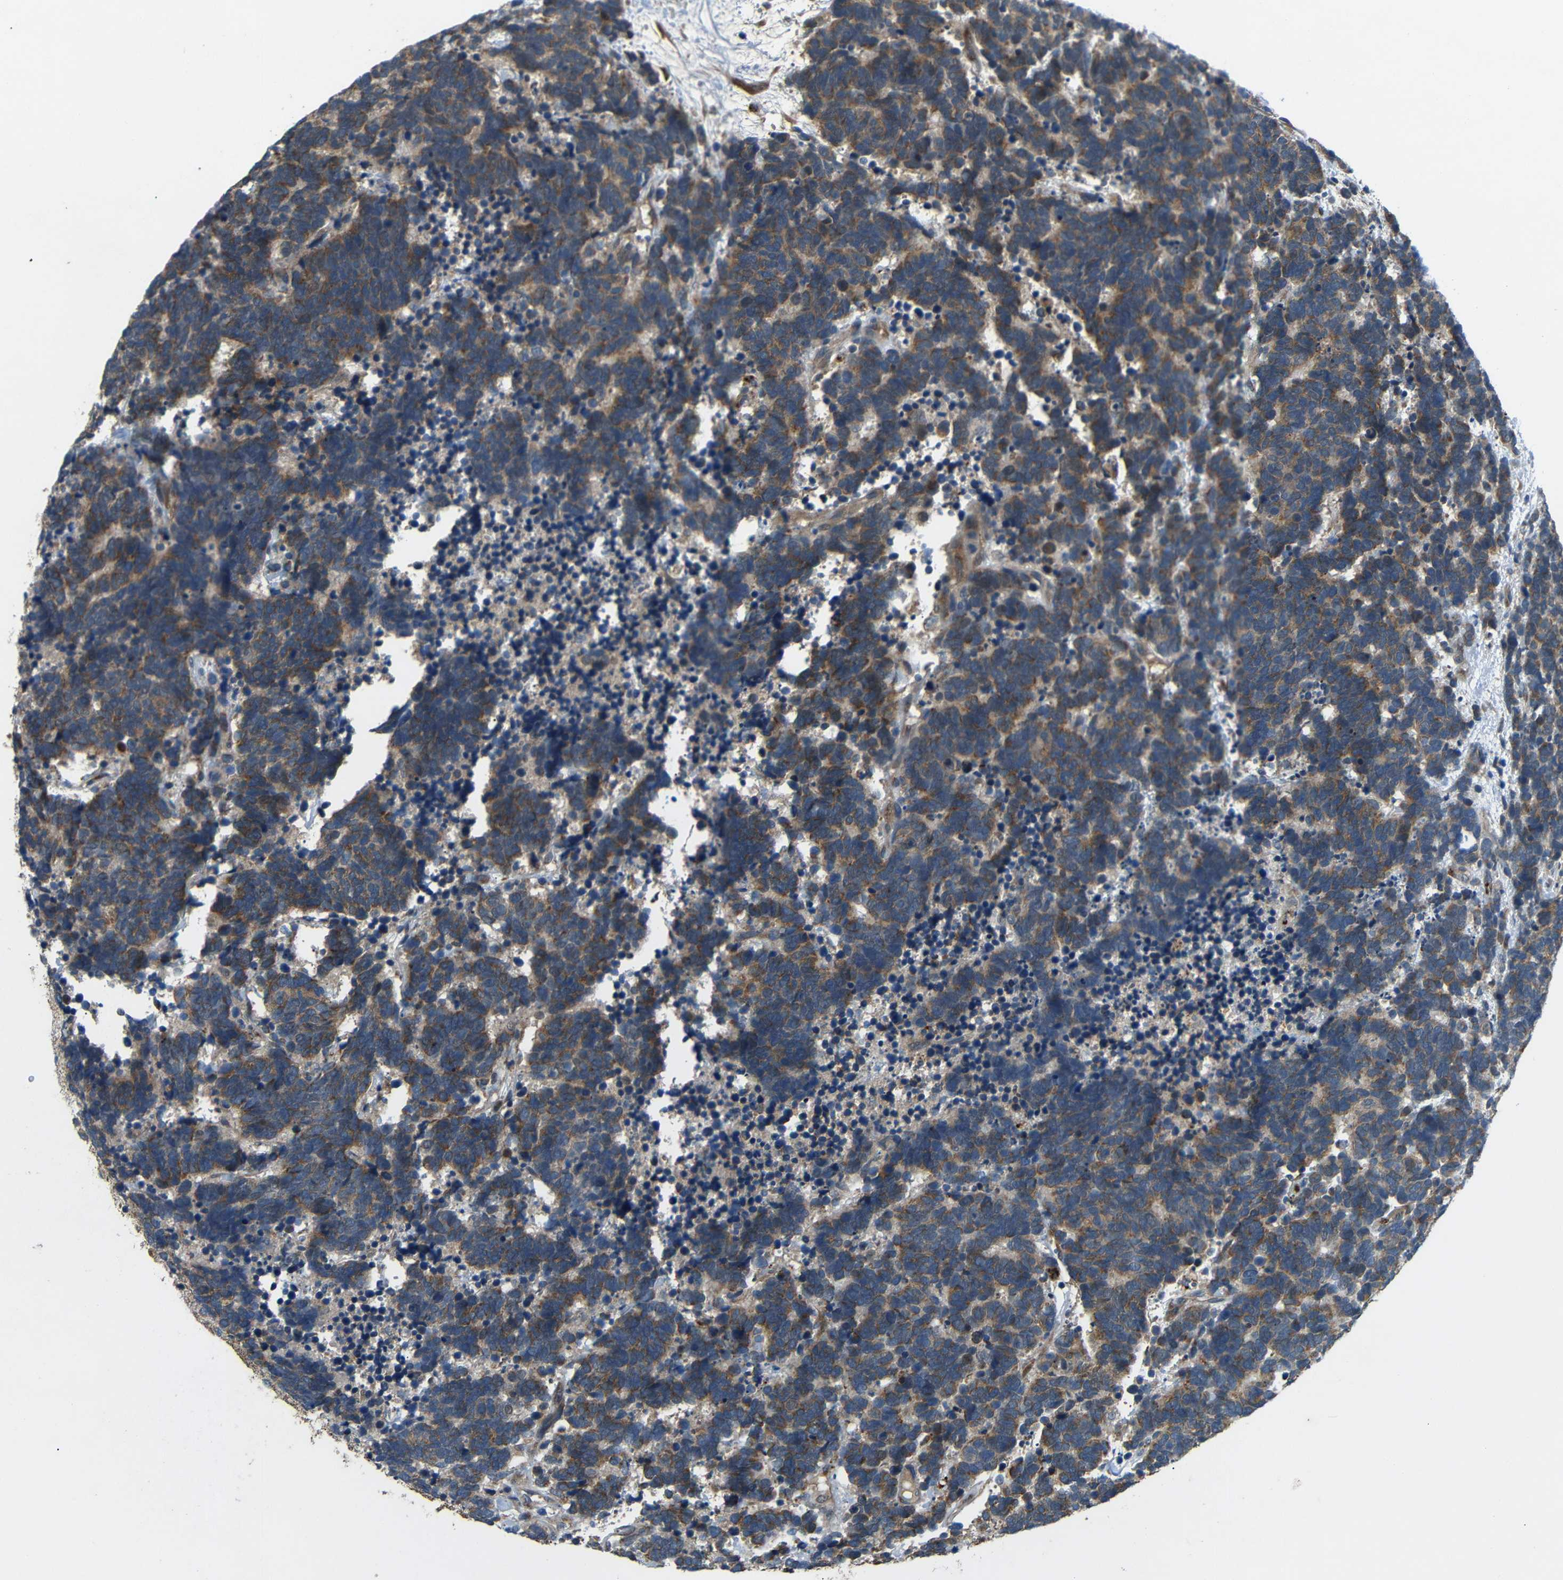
{"staining": {"intensity": "moderate", "quantity": ">75%", "location": "cytoplasmic/membranous"}, "tissue": "carcinoid", "cell_type": "Tumor cells", "image_type": "cancer", "snomed": [{"axis": "morphology", "description": "Carcinoma, NOS"}, {"axis": "morphology", "description": "Carcinoid, malignant, NOS"}, {"axis": "topography", "description": "Urinary bladder"}], "caption": "Carcinoid stained with a brown dye demonstrates moderate cytoplasmic/membranous positive expression in approximately >75% of tumor cells.", "gene": "ATP7A", "patient": {"sex": "male", "age": 57}}